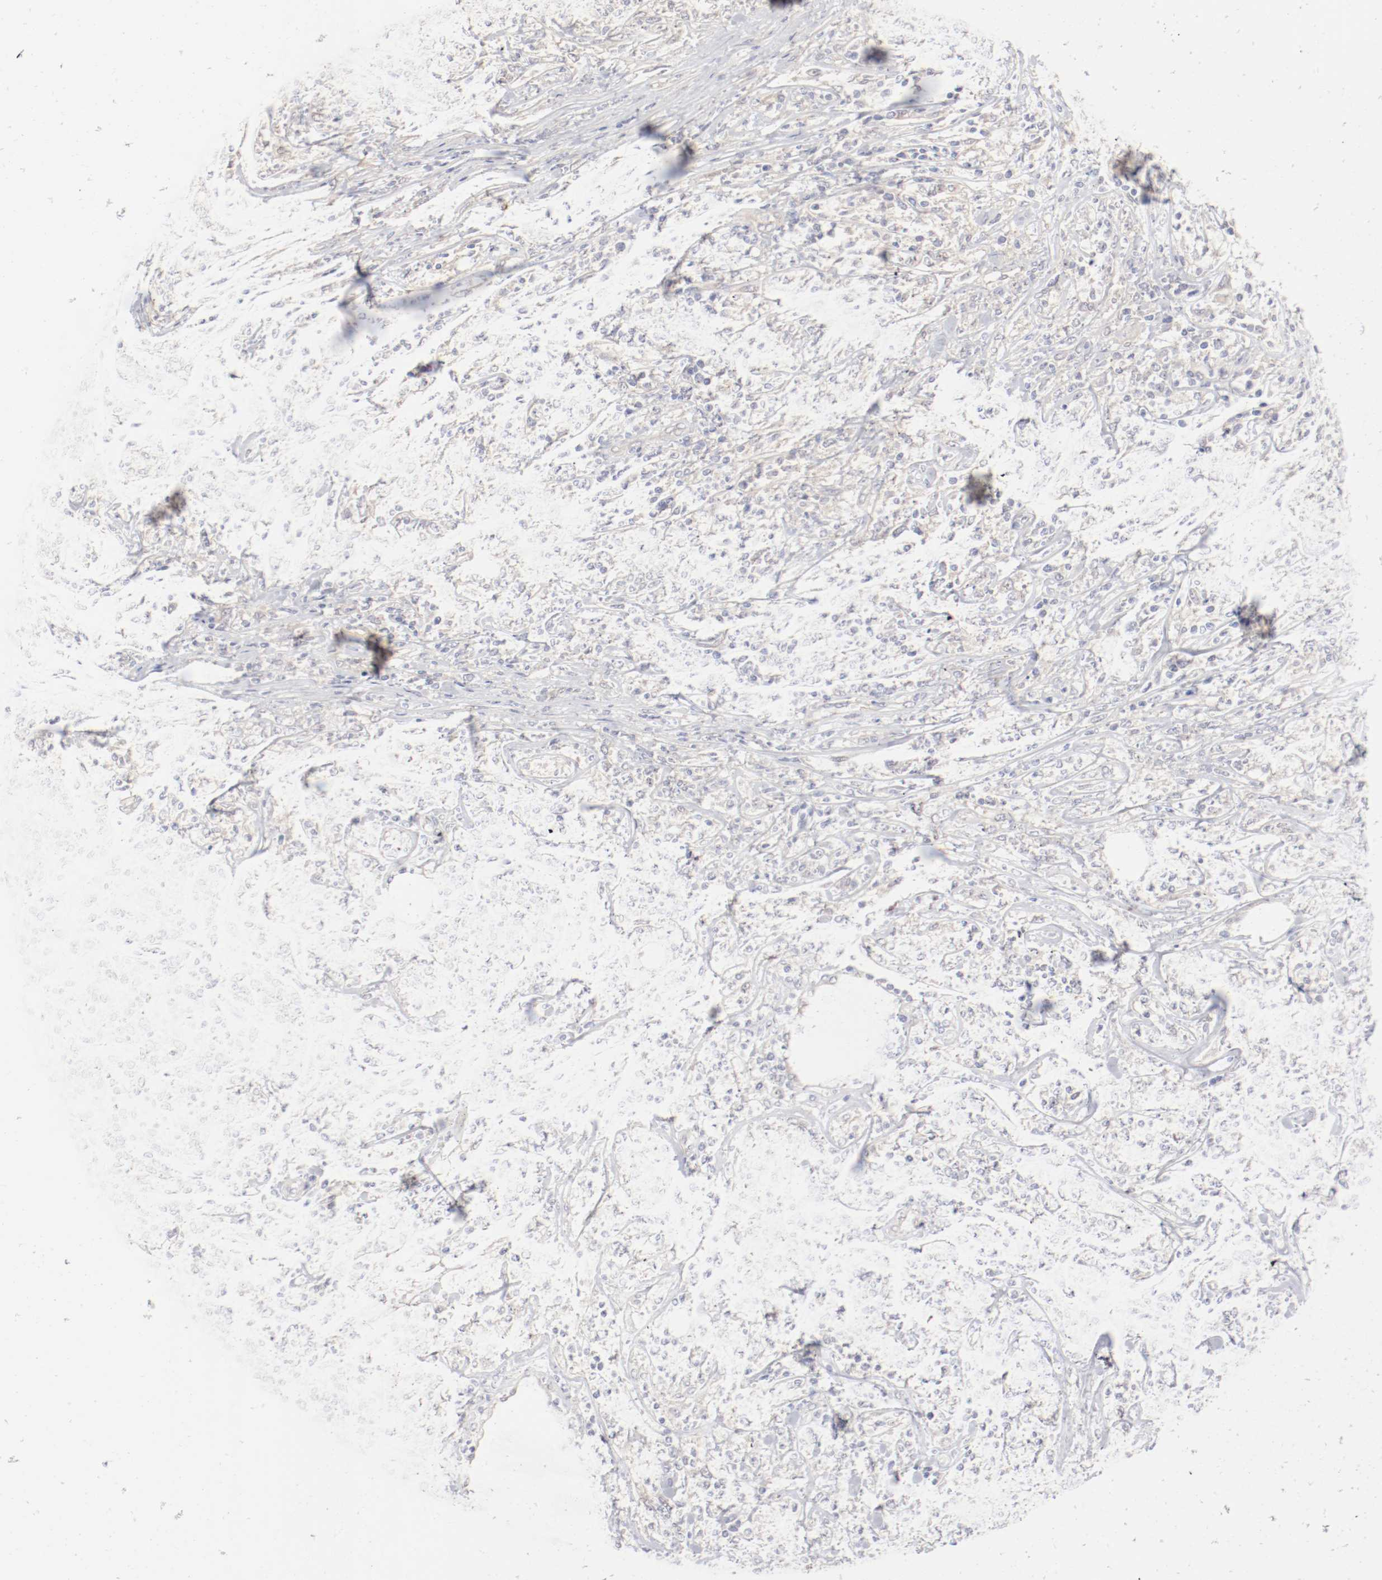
{"staining": {"intensity": "weak", "quantity": "<25%", "location": "cytoplasmic/membranous"}, "tissue": "lymphoma", "cell_type": "Tumor cells", "image_type": "cancer", "snomed": [{"axis": "morphology", "description": "Malignant lymphoma, non-Hodgkin's type, High grade"}, {"axis": "topography", "description": "Lymph node"}], "caption": "Immunohistochemistry (IHC) photomicrograph of human lymphoma stained for a protein (brown), which displays no positivity in tumor cells.", "gene": "DNAL4", "patient": {"sex": "female", "age": 84}}